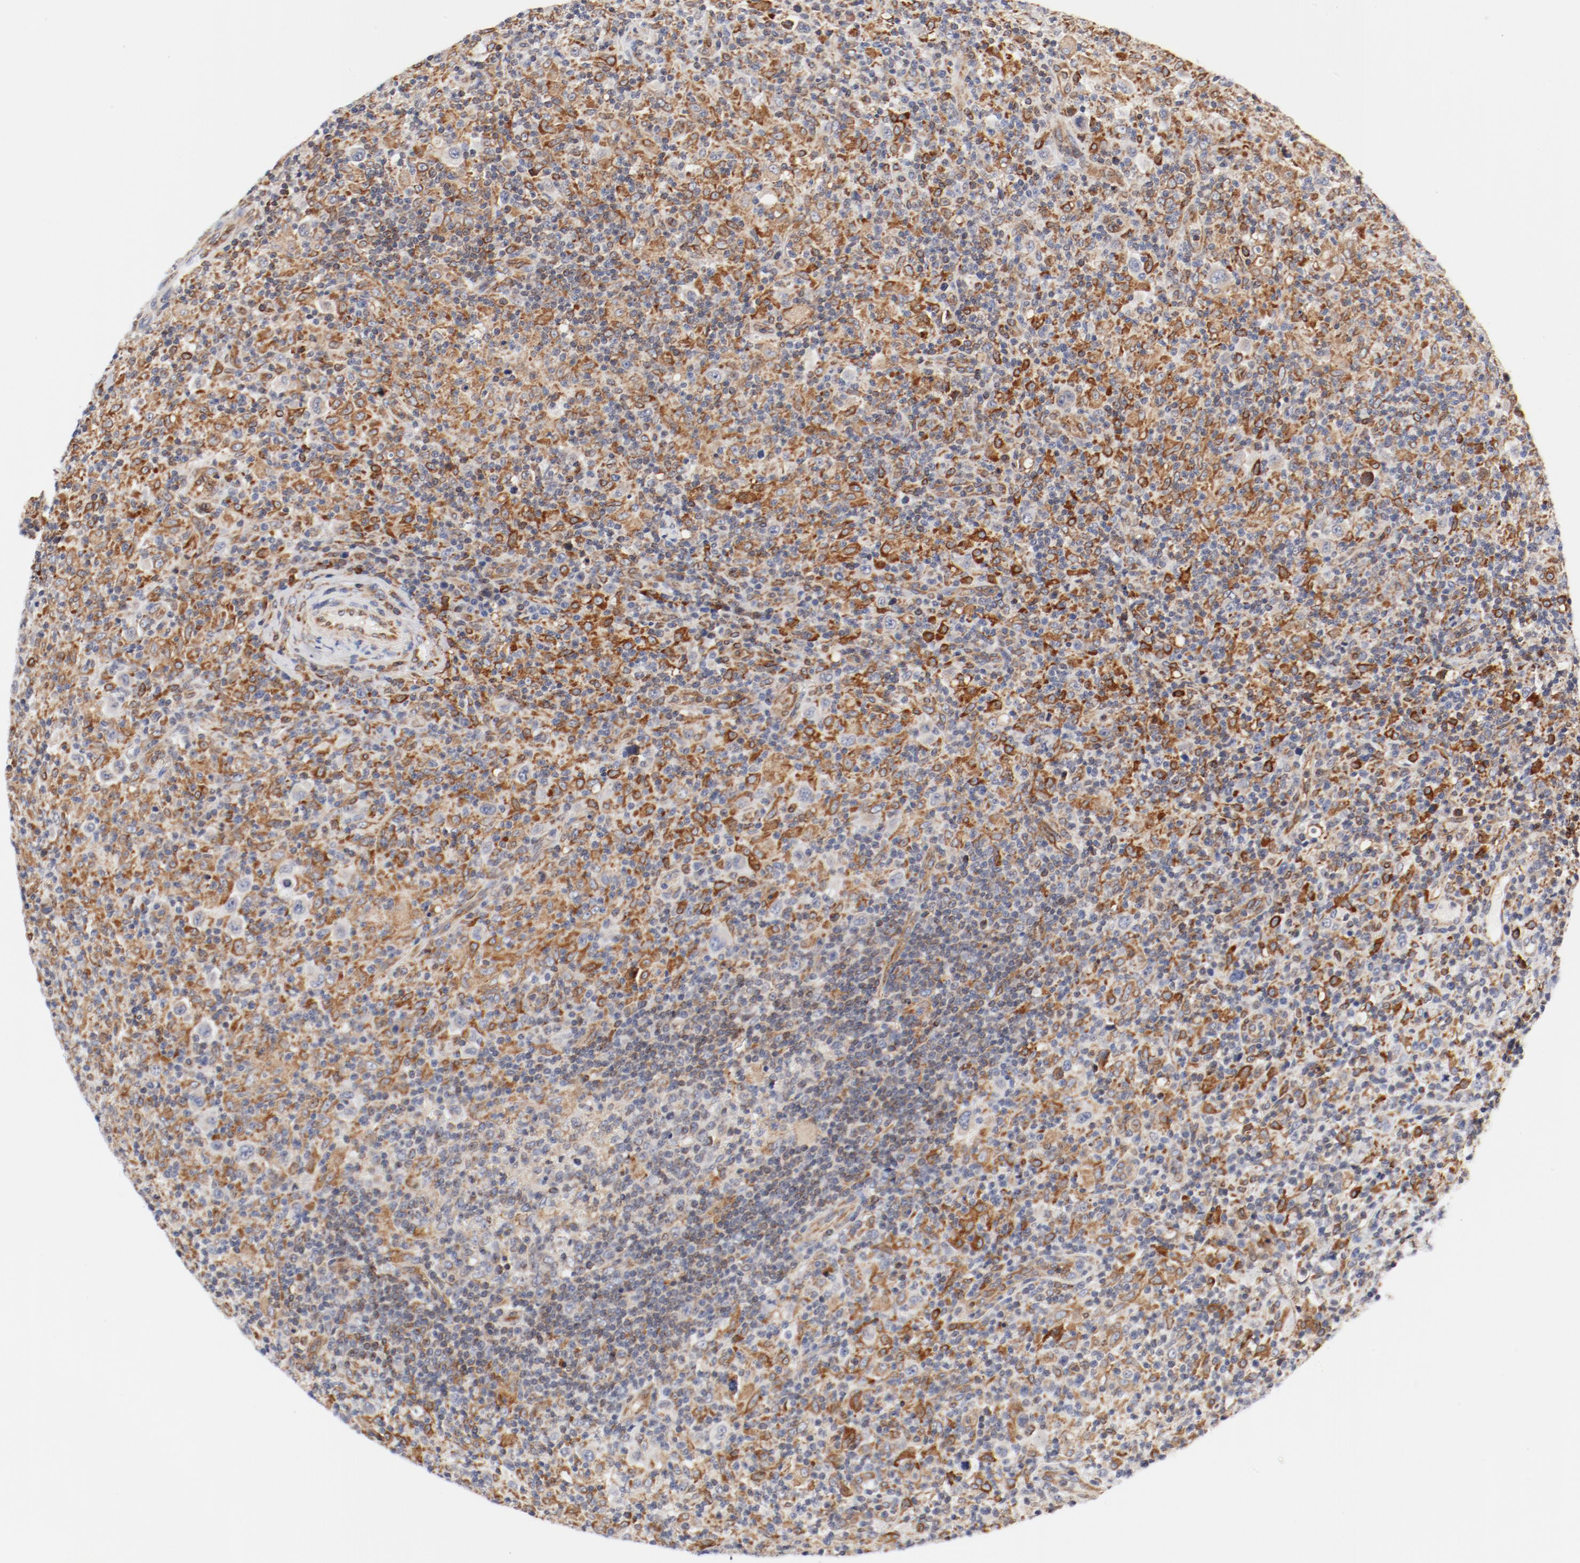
{"staining": {"intensity": "moderate", "quantity": ">75%", "location": "cytoplasmic/membranous"}, "tissue": "lymphoma", "cell_type": "Tumor cells", "image_type": "cancer", "snomed": [{"axis": "morphology", "description": "Hodgkin's disease, NOS"}, {"axis": "topography", "description": "Lymph node"}], "caption": "Immunohistochemical staining of Hodgkin's disease displays medium levels of moderate cytoplasmic/membranous protein positivity in about >75% of tumor cells.", "gene": "PDPK1", "patient": {"sex": "male", "age": 65}}